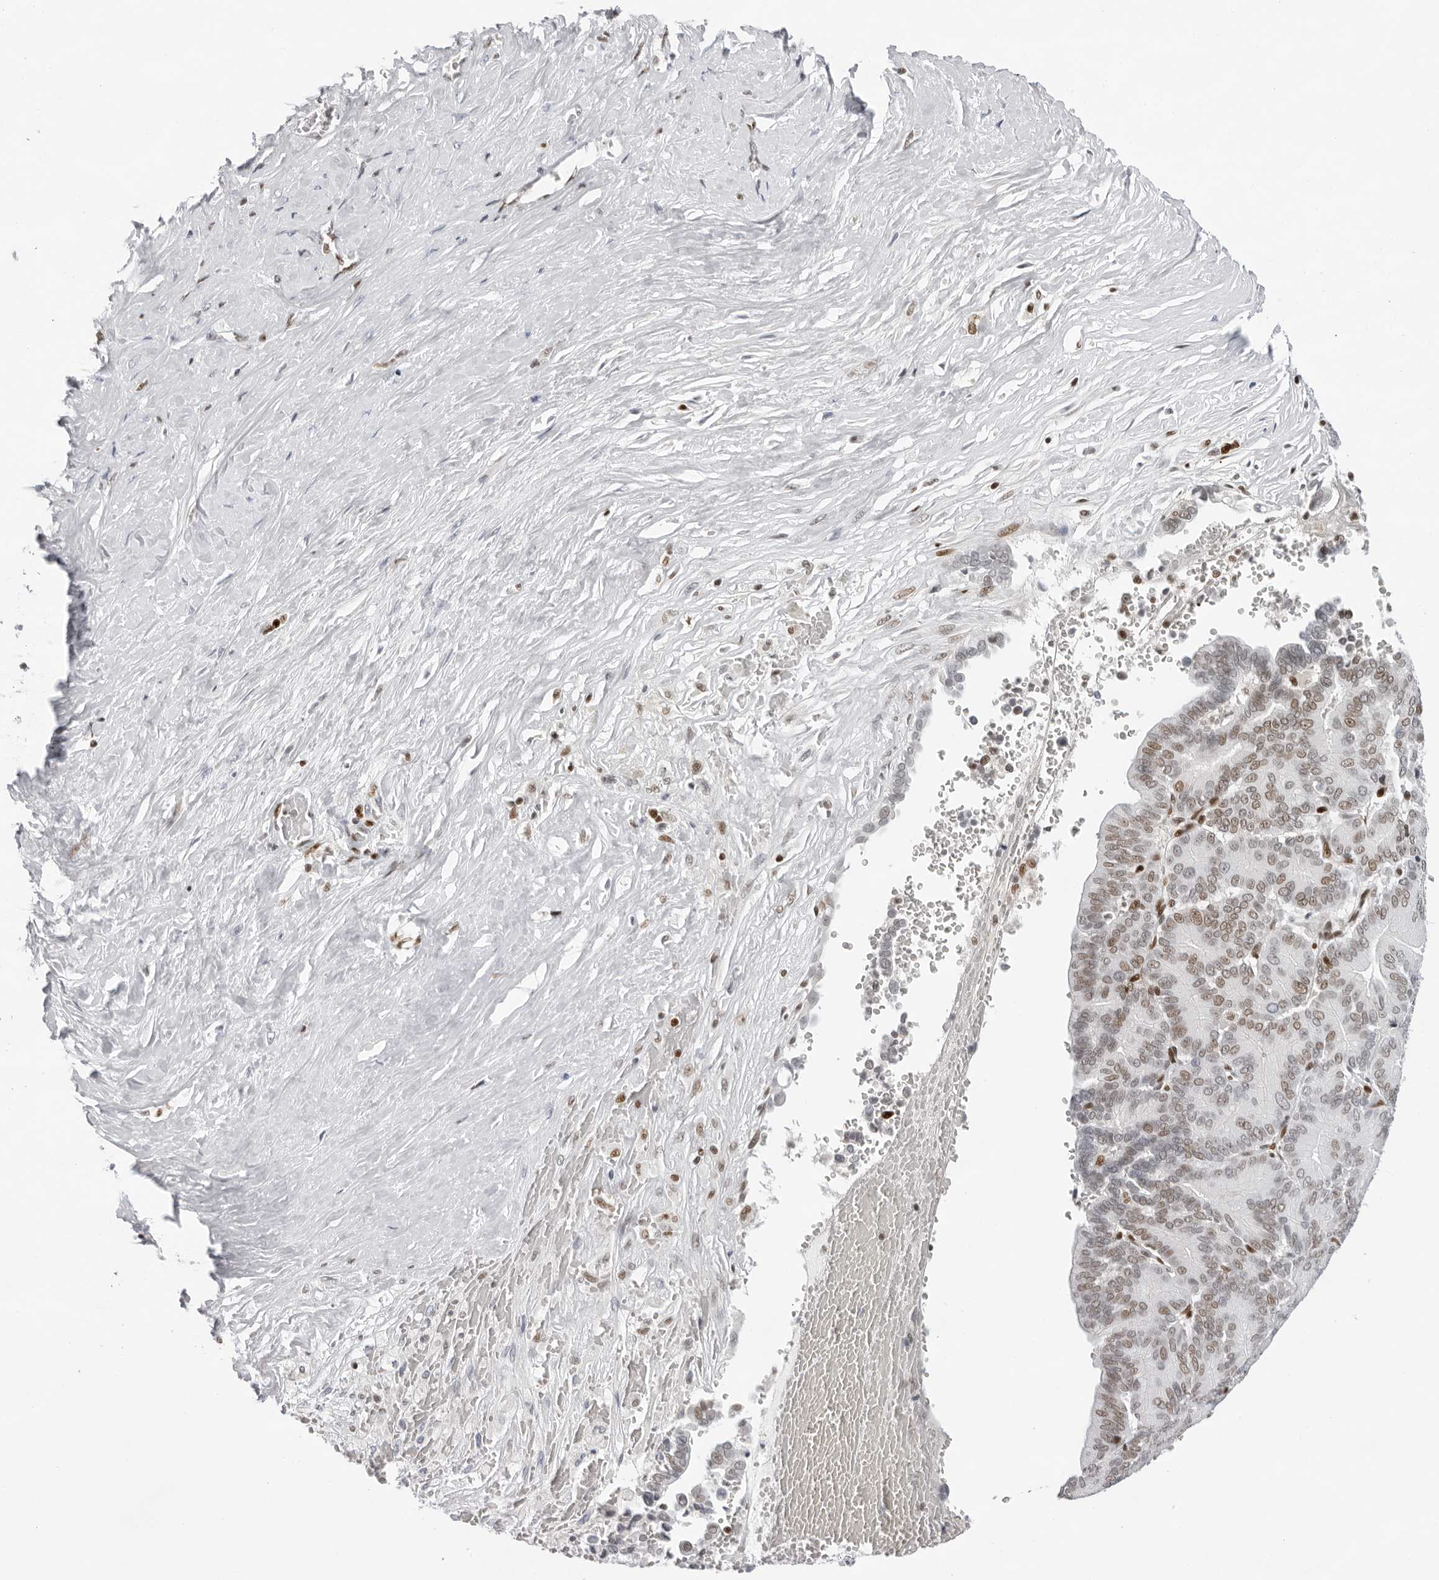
{"staining": {"intensity": "moderate", "quantity": ">75%", "location": "nuclear"}, "tissue": "liver cancer", "cell_type": "Tumor cells", "image_type": "cancer", "snomed": [{"axis": "morphology", "description": "Cholangiocarcinoma"}, {"axis": "topography", "description": "Liver"}], "caption": "A photomicrograph of liver cancer (cholangiocarcinoma) stained for a protein exhibits moderate nuclear brown staining in tumor cells. The staining was performed using DAB to visualize the protein expression in brown, while the nuclei were stained in blue with hematoxylin (Magnification: 20x).", "gene": "OGG1", "patient": {"sex": "female", "age": 75}}